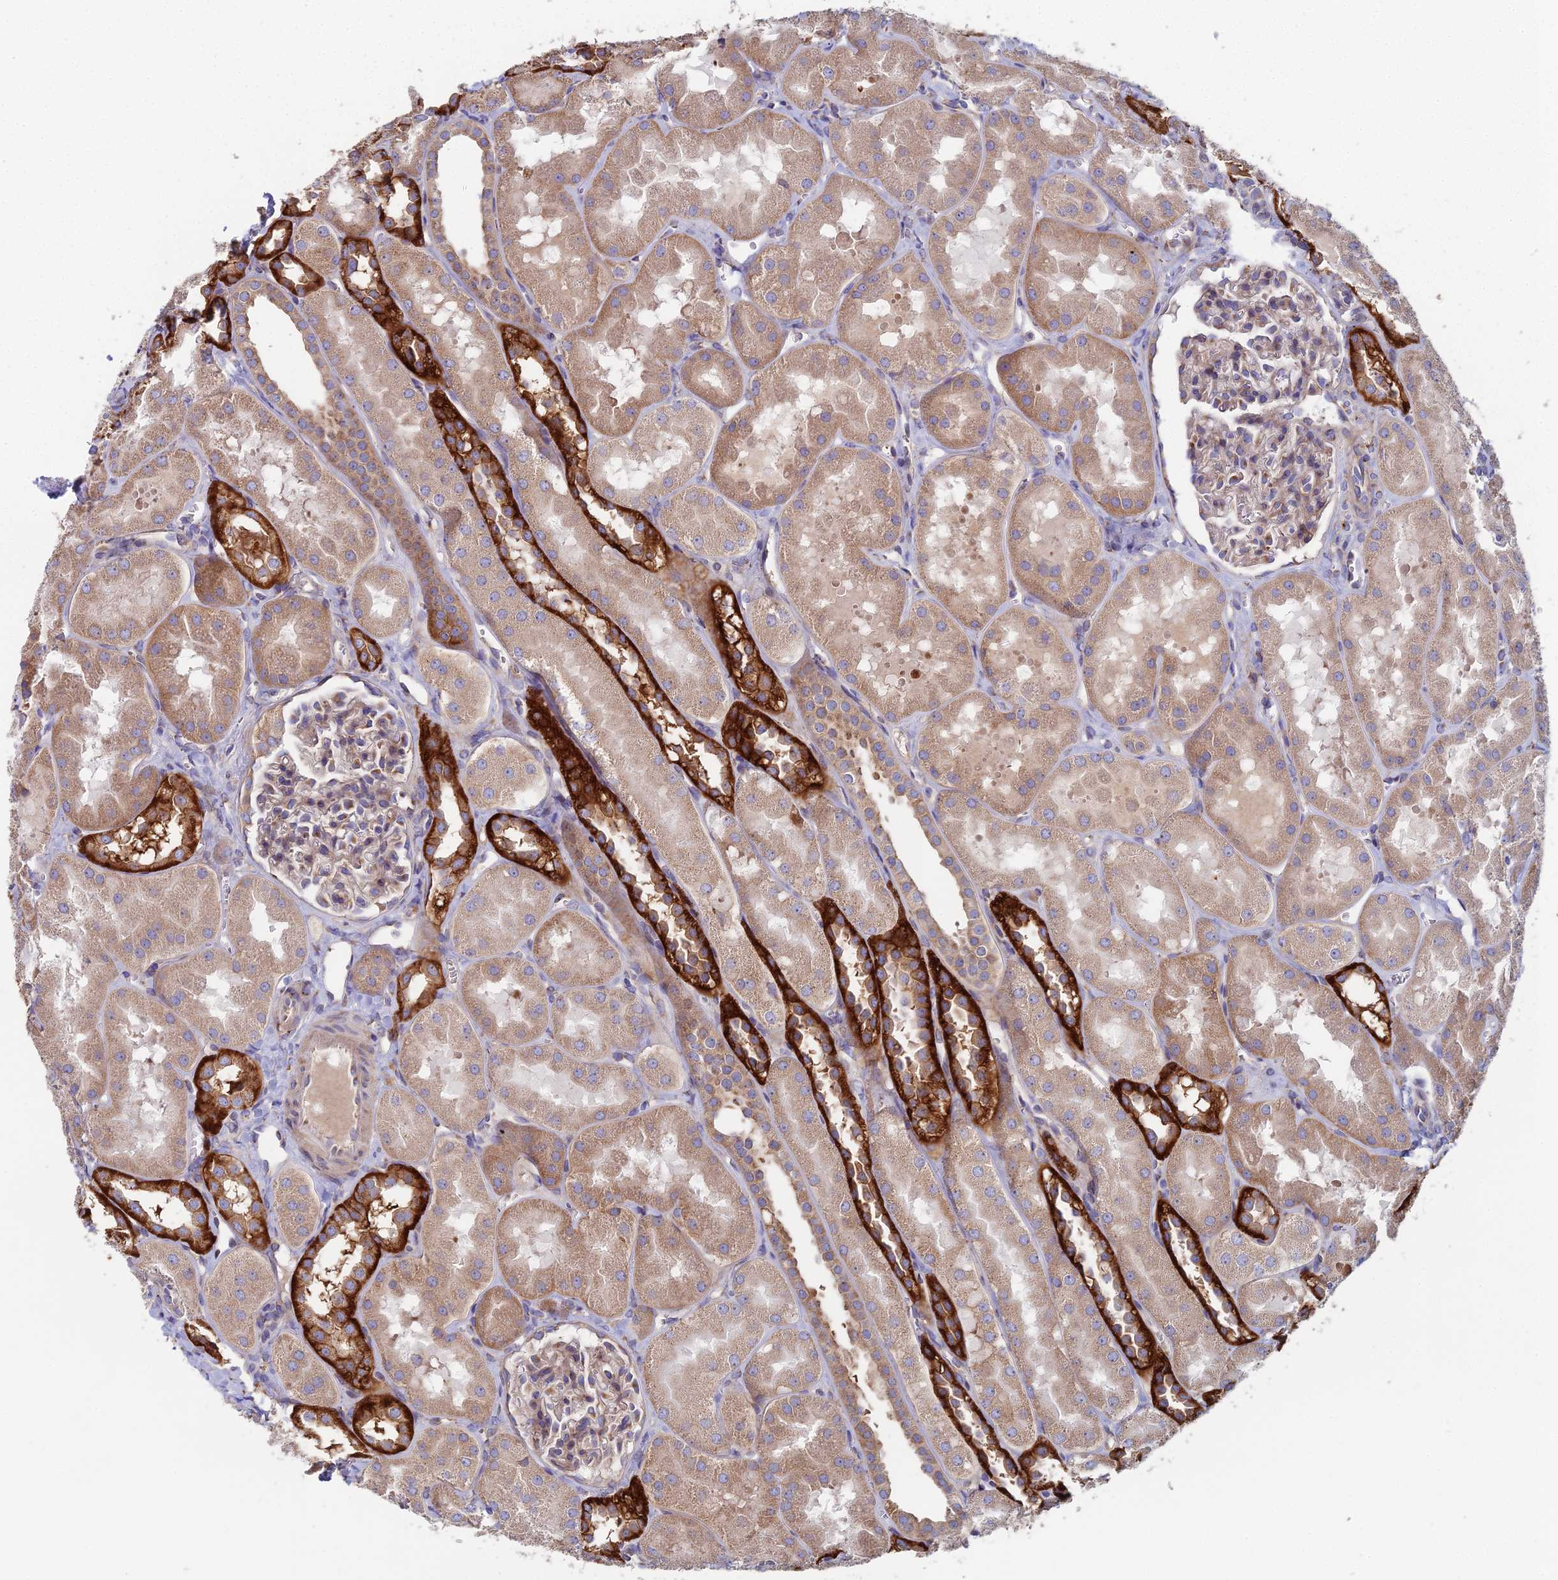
{"staining": {"intensity": "weak", "quantity": "25%-75%", "location": "cytoplasmic/membranous"}, "tissue": "kidney", "cell_type": "Cells in glomeruli", "image_type": "normal", "snomed": [{"axis": "morphology", "description": "Normal tissue, NOS"}, {"axis": "topography", "description": "Kidney"}, {"axis": "topography", "description": "Urinary bladder"}], "caption": "An image of kidney stained for a protein exhibits weak cytoplasmic/membranous brown staining in cells in glomeruli. (Stains: DAB (3,3'-diaminobenzidine) in brown, nuclei in blue, Microscopy: brightfield microscopy at high magnification).", "gene": "CLCN3", "patient": {"sex": "male", "age": 16}}